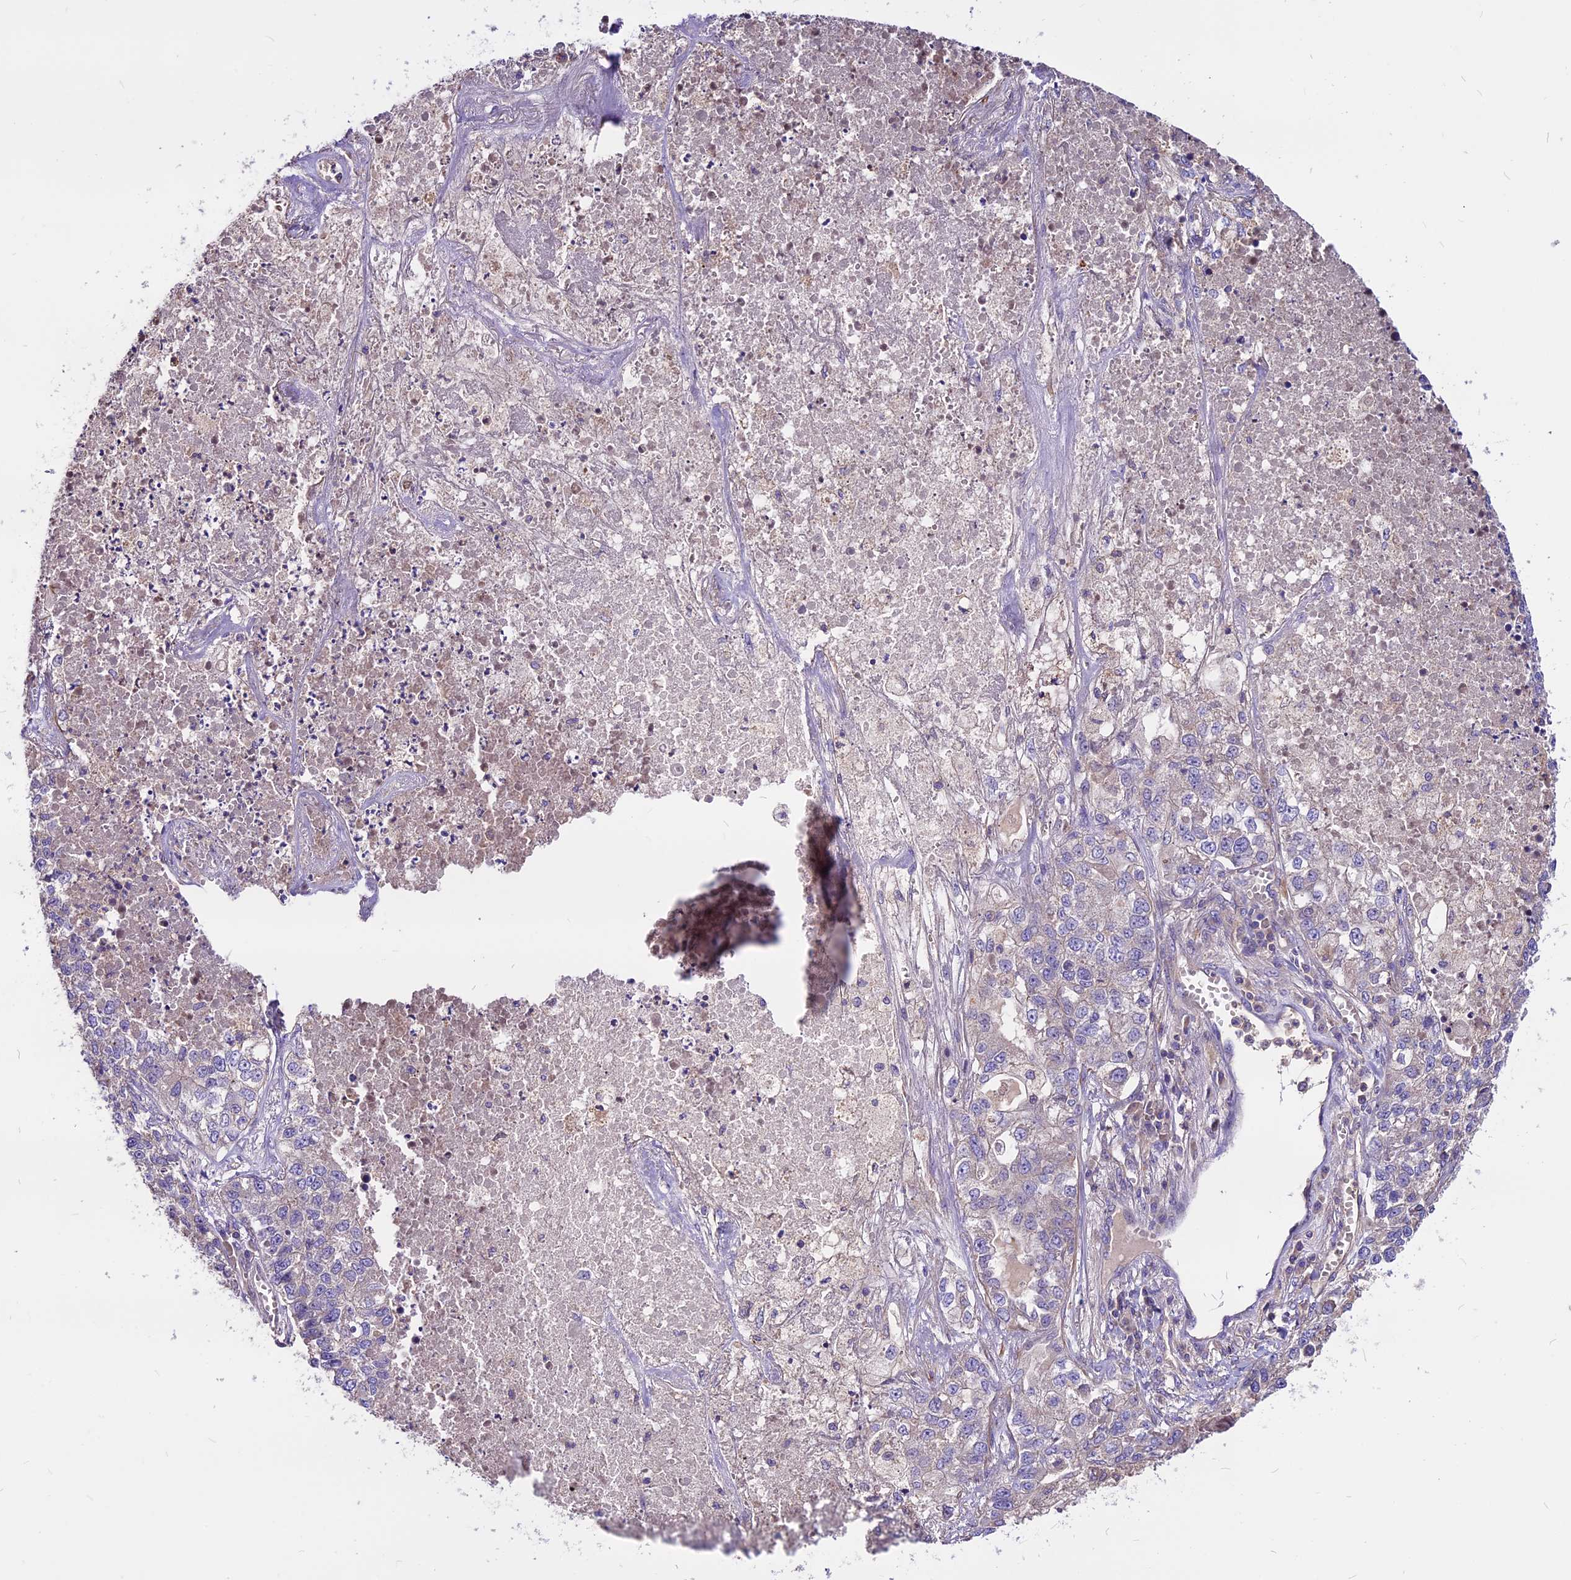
{"staining": {"intensity": "negative", "quantity": "none", "location": "none"}, "tissue": "lung cancer", "cell_type": "Tumor cells", "image_type": "cancer", "snomed": [{"axis": "morphology", "description": "Adenocarcinoma, NOS"}, {"axis": "topography", "description": "Lung"}], "caption": "The IHC histopathology image has no significant expression in tumor cells of lung cancer tissue. (Brightfield microscopy of DAB (3,3'-diaminobenzidine) immunohistochemistry (IHC) at high magnification).", "gene": "ANO3", "patient": {"sex": "male", "age": 49}}